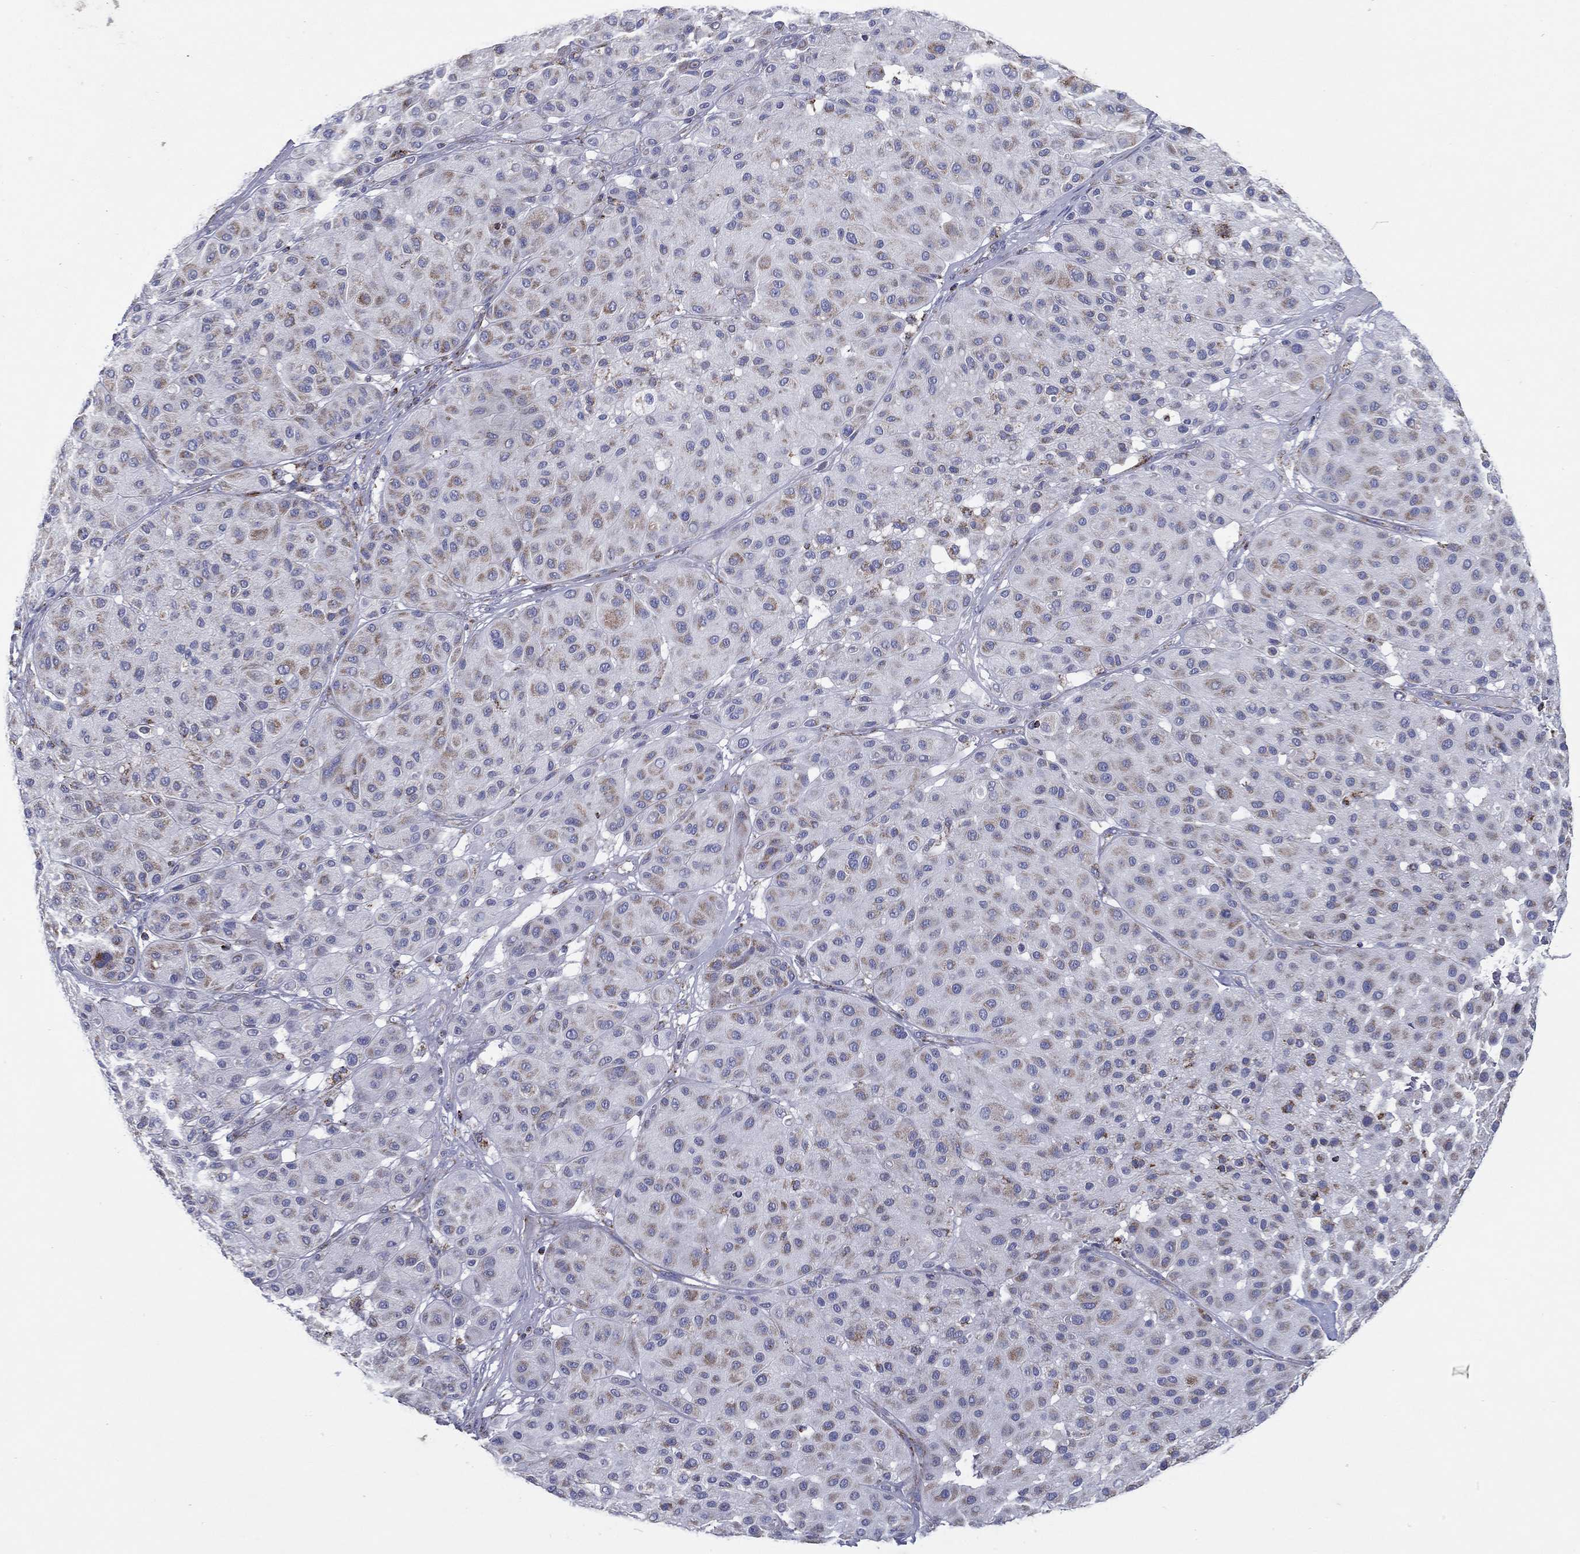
{"staining": {"intensity": "weak", "quantity": "25%-75%", "location": "cytoplasmic/membranous"}, "tissue": "melanoma", "cell_type": "Tumor cells", "image_type": "cancer", "snomed": [{"axis": "morphology", "description": "Malignant melanoma, Metastatic site"}, {"axis": "topography", "description": "Smooth muscle"}], "caption": "An image showing weak cytoplasmic/membranous expression in about 25%-75% of tumor cells in melanoma, as visualized by brown immunohistochemical staining.", "gene": "SFXN1", "patient": {"sex": "male", "age": 41}}